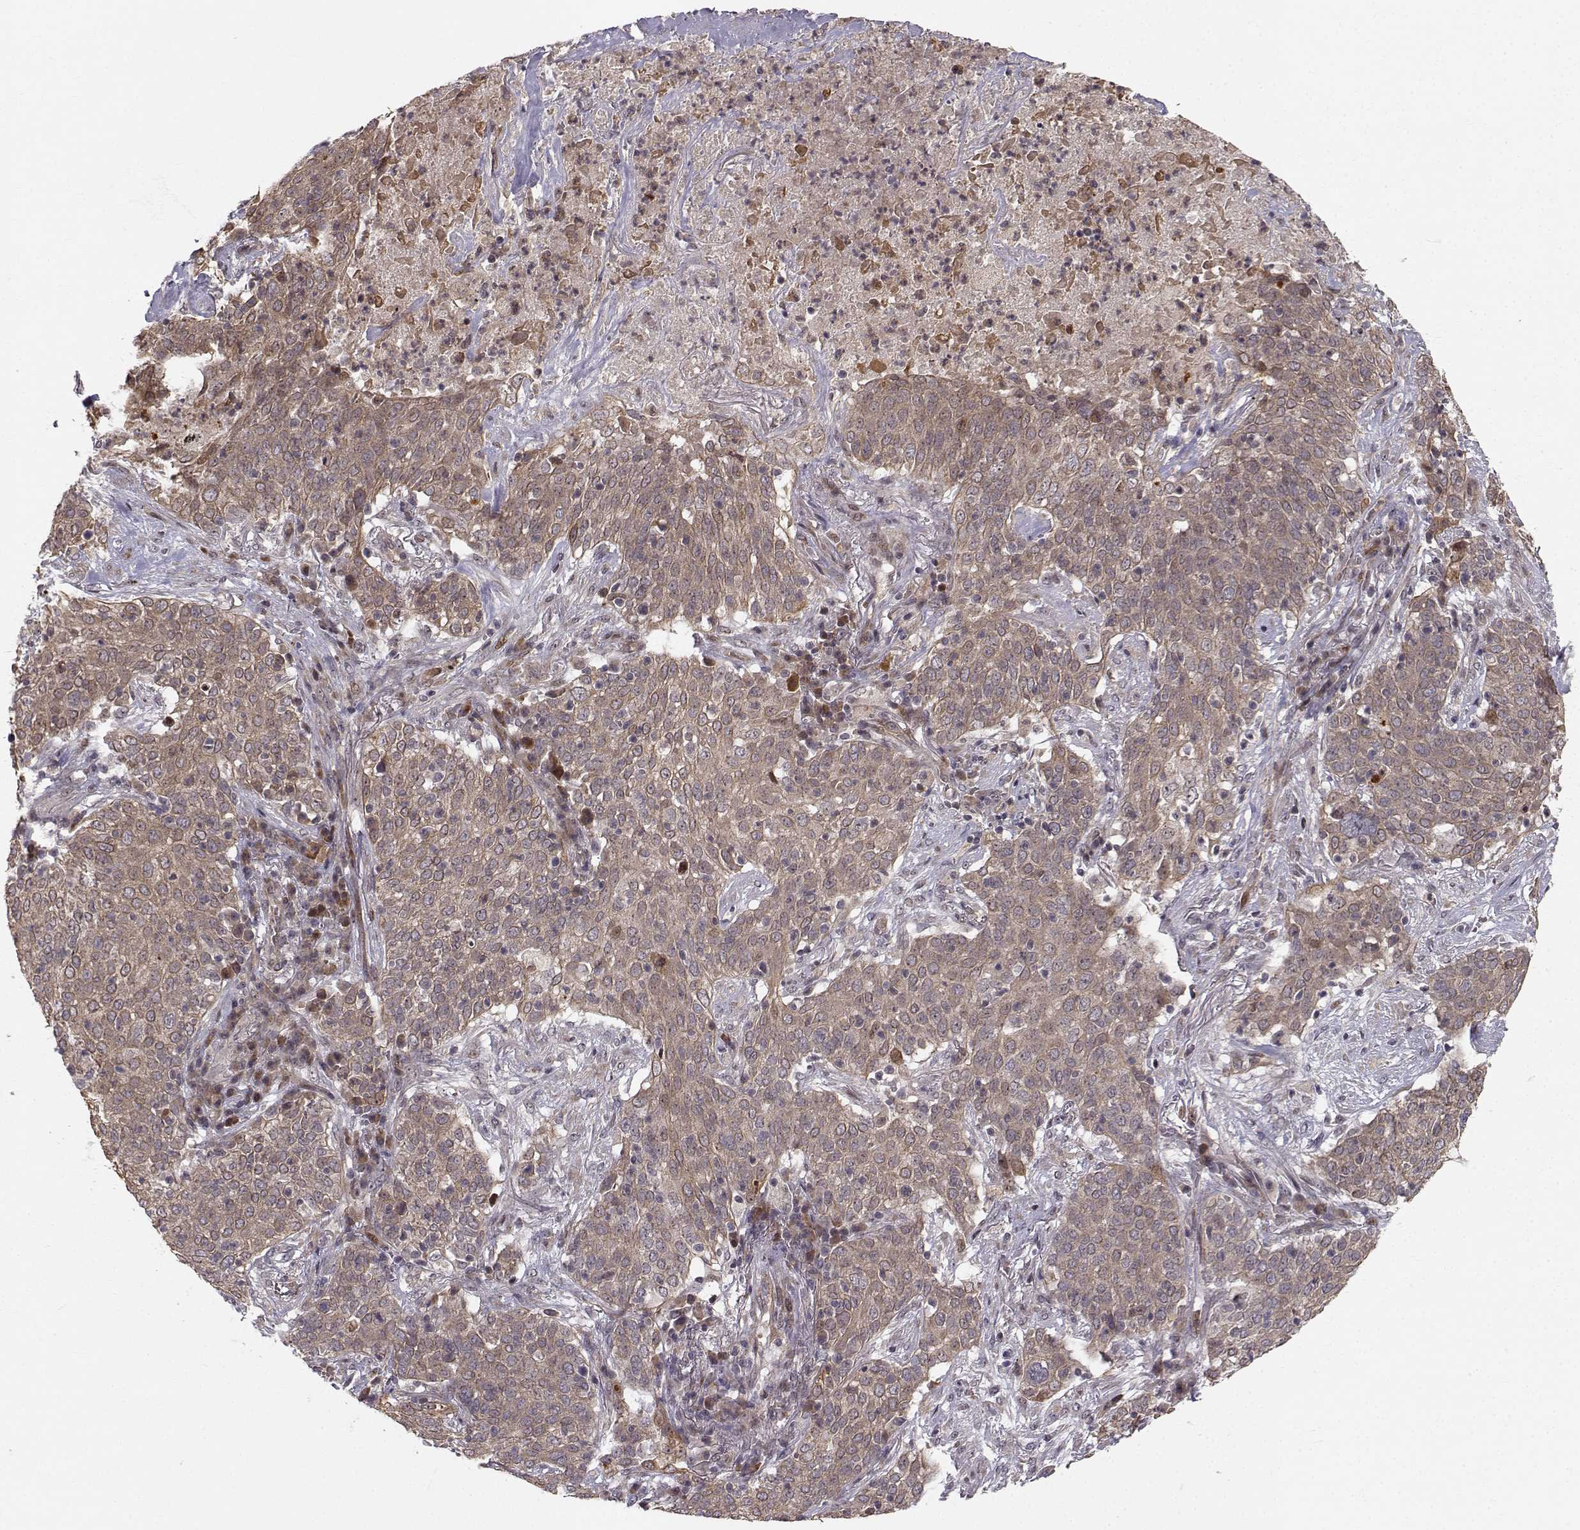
{"staining": {"intensity": "moderate", "quantity": "<25%", "location": "cytoplasmic/membranous"}, "tissue": "lung cancer", "cell_type": "Tumor cells", "image_type": "cancer", "snomed": [{"axis": "morphology", "description": "Squamous cell carcinoma, NOS"}, {"axis": "topography", "description": "Lung"}], "caption": "This is an image of immunohistochemistry (IHC) staining of lung squamous cell carcinoma, which shows moderate staining in the cytoplasmic/membranous of tumor cells.", "gene": "APC", "patient": {"sex": "male", "age": 82}}